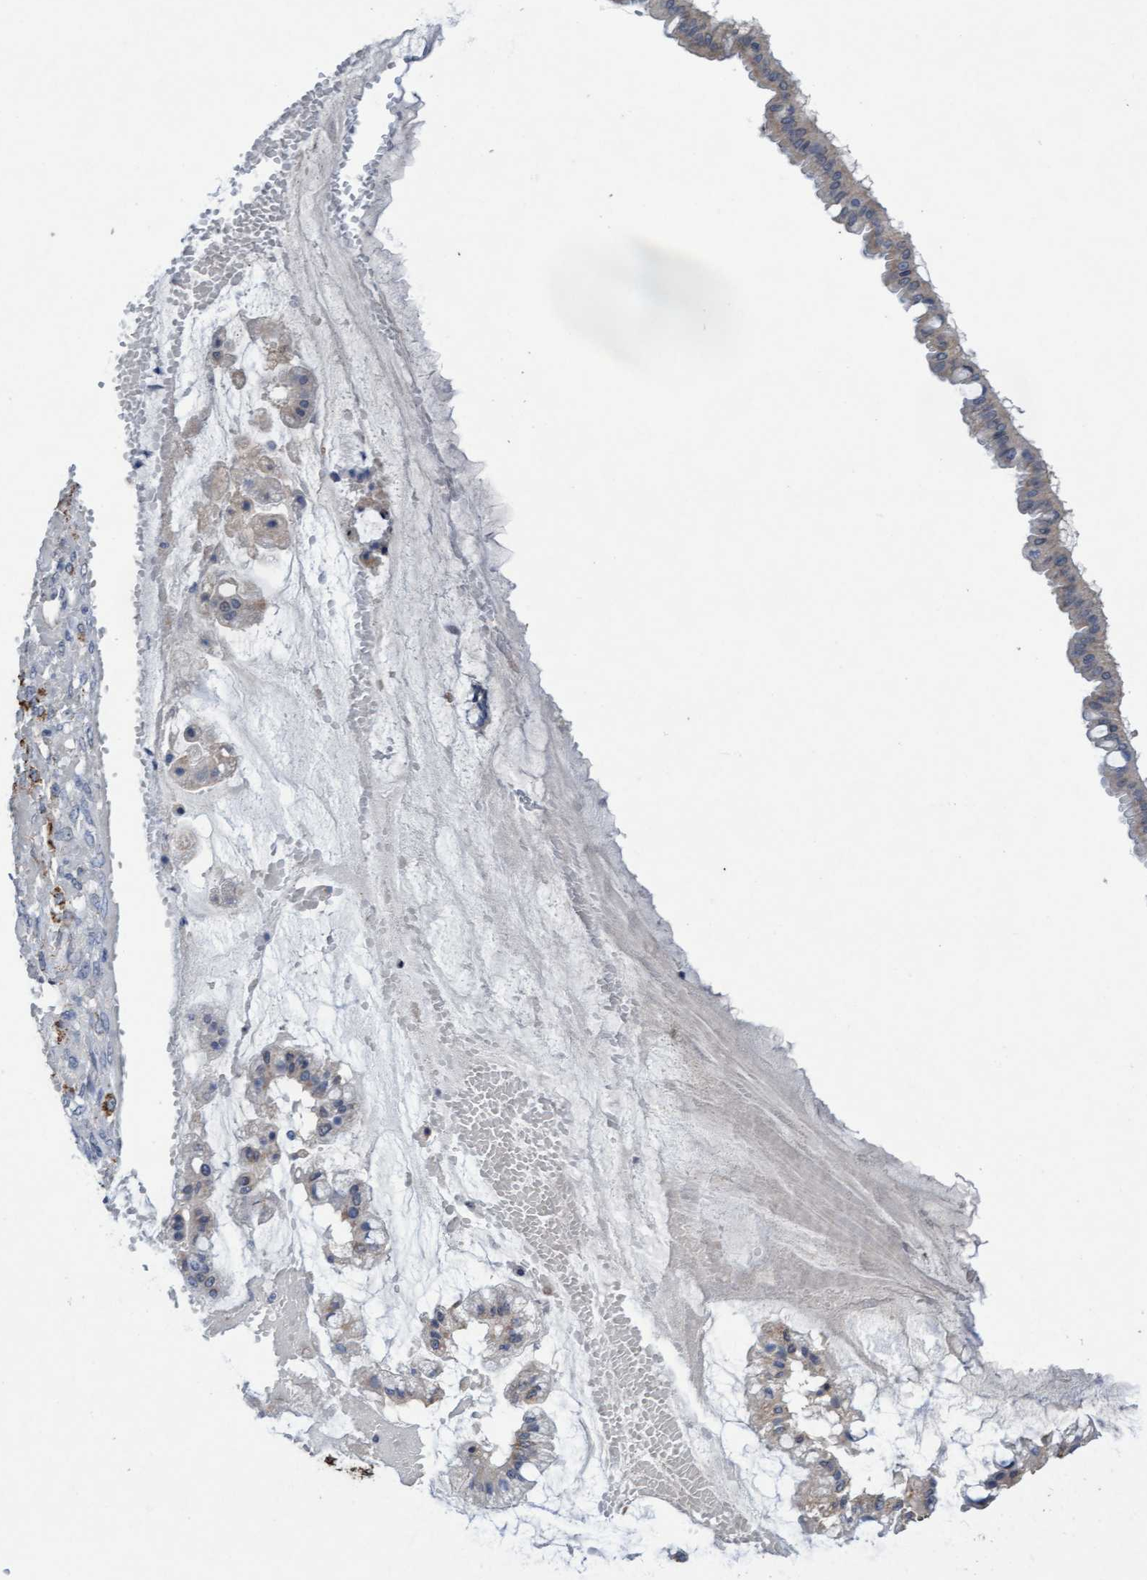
{"staining": {"intensity": "negative", "quantity": "none", "location": "none"}, "tissue": "ovarian cancer", "cell_type": "Tumor cells", "image_type": "cancer", "snomed": [{"axis": "morphology", "description": "Cystadenocarcinoma, mucinous, NOS"}, {"axis": "topography", "description": "Ovary"}], "caption": "A high-resolution histopathology image shows immunohistochemistry (IHC) staining of mucinous cystadenocarcinoma (ovarian), which reveals no significant staining in tumor cells.", "gene": "VSIG8", "patient": {"sex": "female", "age": 73}}